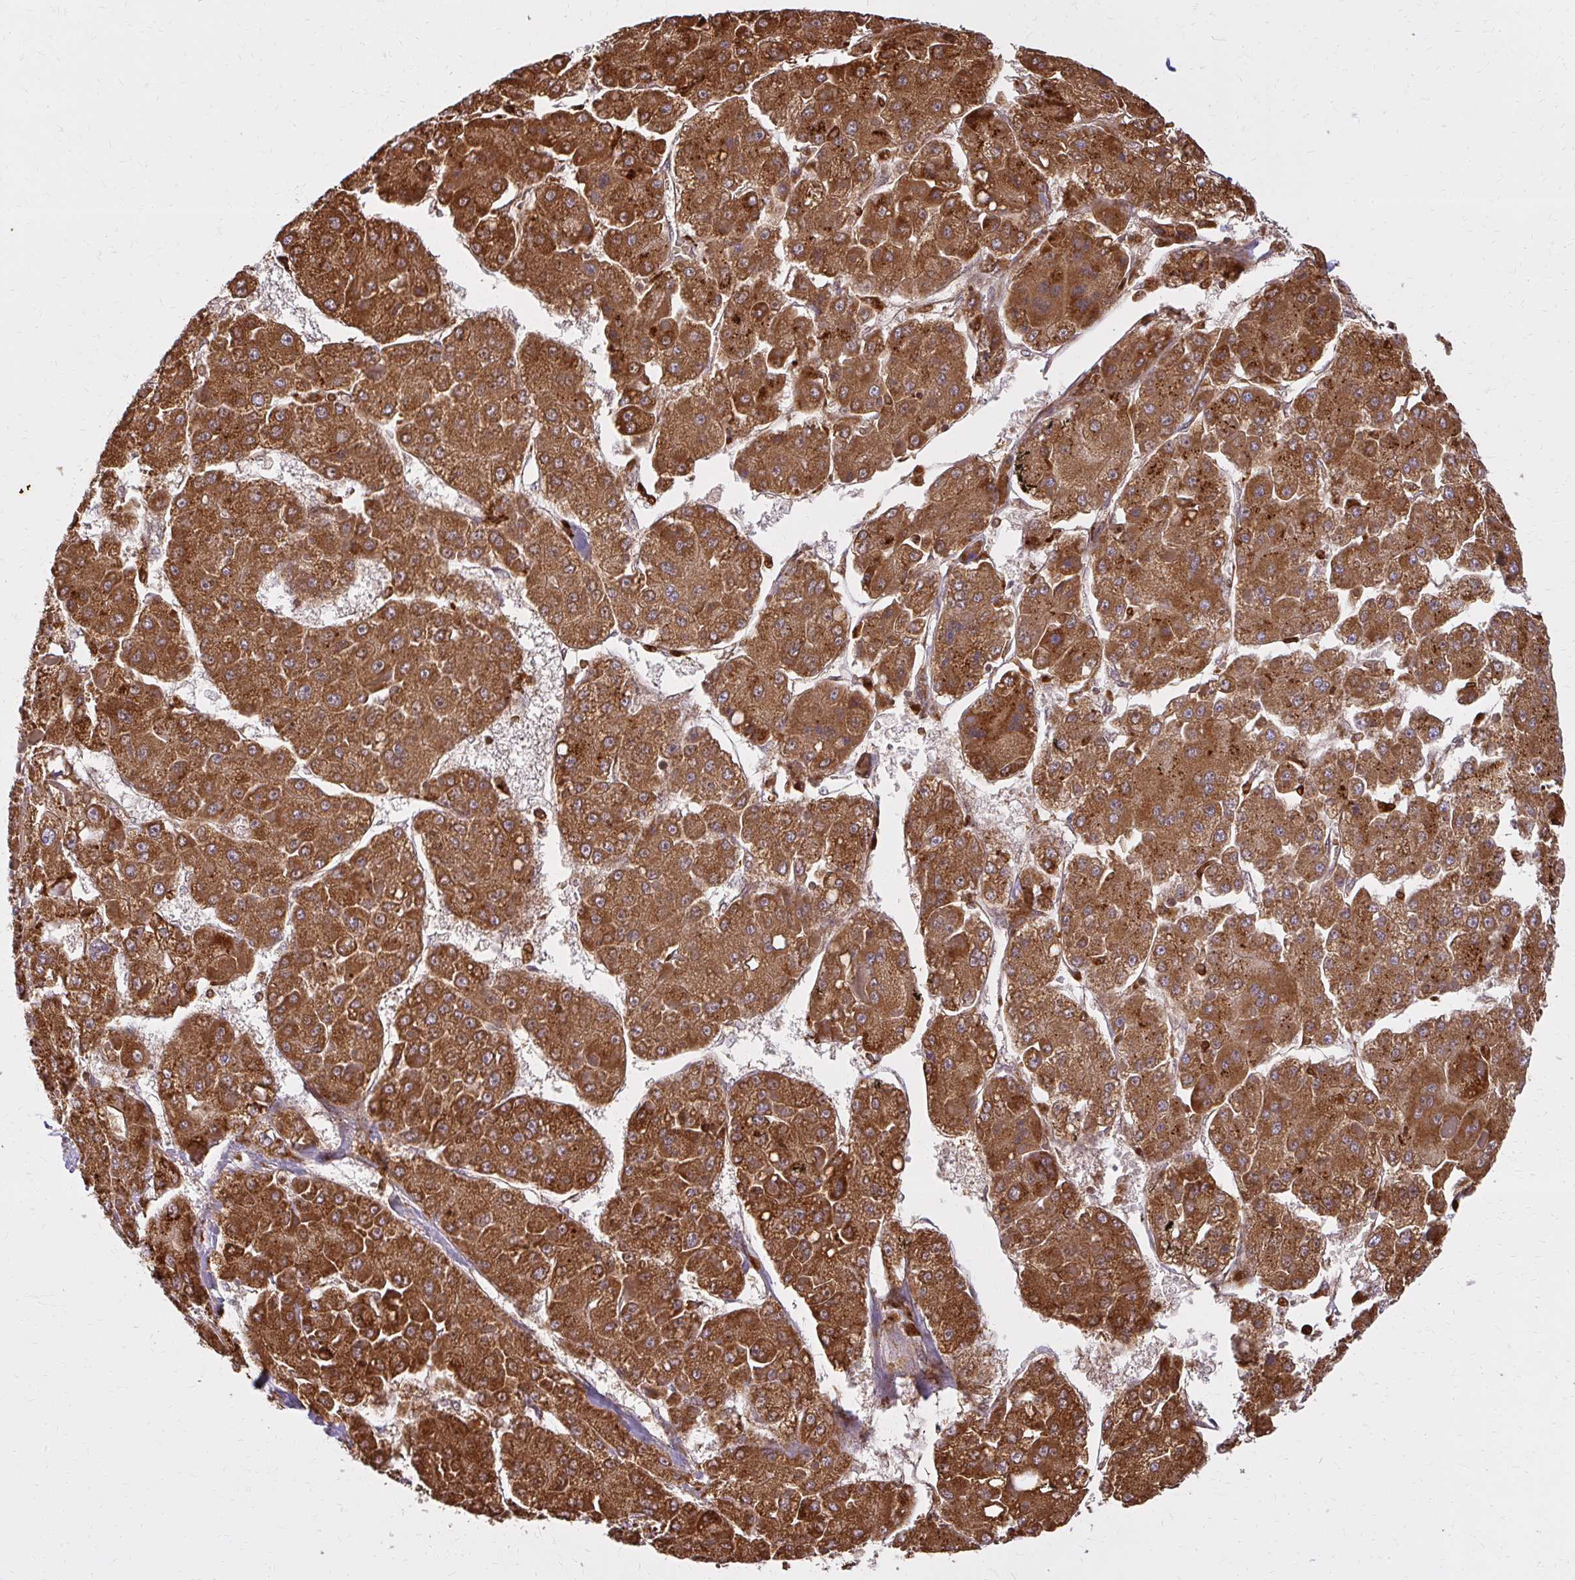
{"staining": {"intensity": "strong", "quantity": ">75%", "location": "cytoplasmic/membranous"}, "tissue": "liver cancer", "cell_type": "Tumor cells", "image_type": "cancer", "snomed": [{"axis": "morphology", "description": "Carcinoma, Hepatocellular, NOS"}, {"axis": "topography", "description": "Liver"}], "caption": "This photomicrograph exhibits liver cancer (hepatocellular carcinoma) stained with IHC to label a protein in brown. The cytoplasmic/membranous of tumor cells show strong positivity for the protein. Nuclei are counter-stained blue.", "gene": "GNS", "patient": {"sex": "female", "age": 73}}